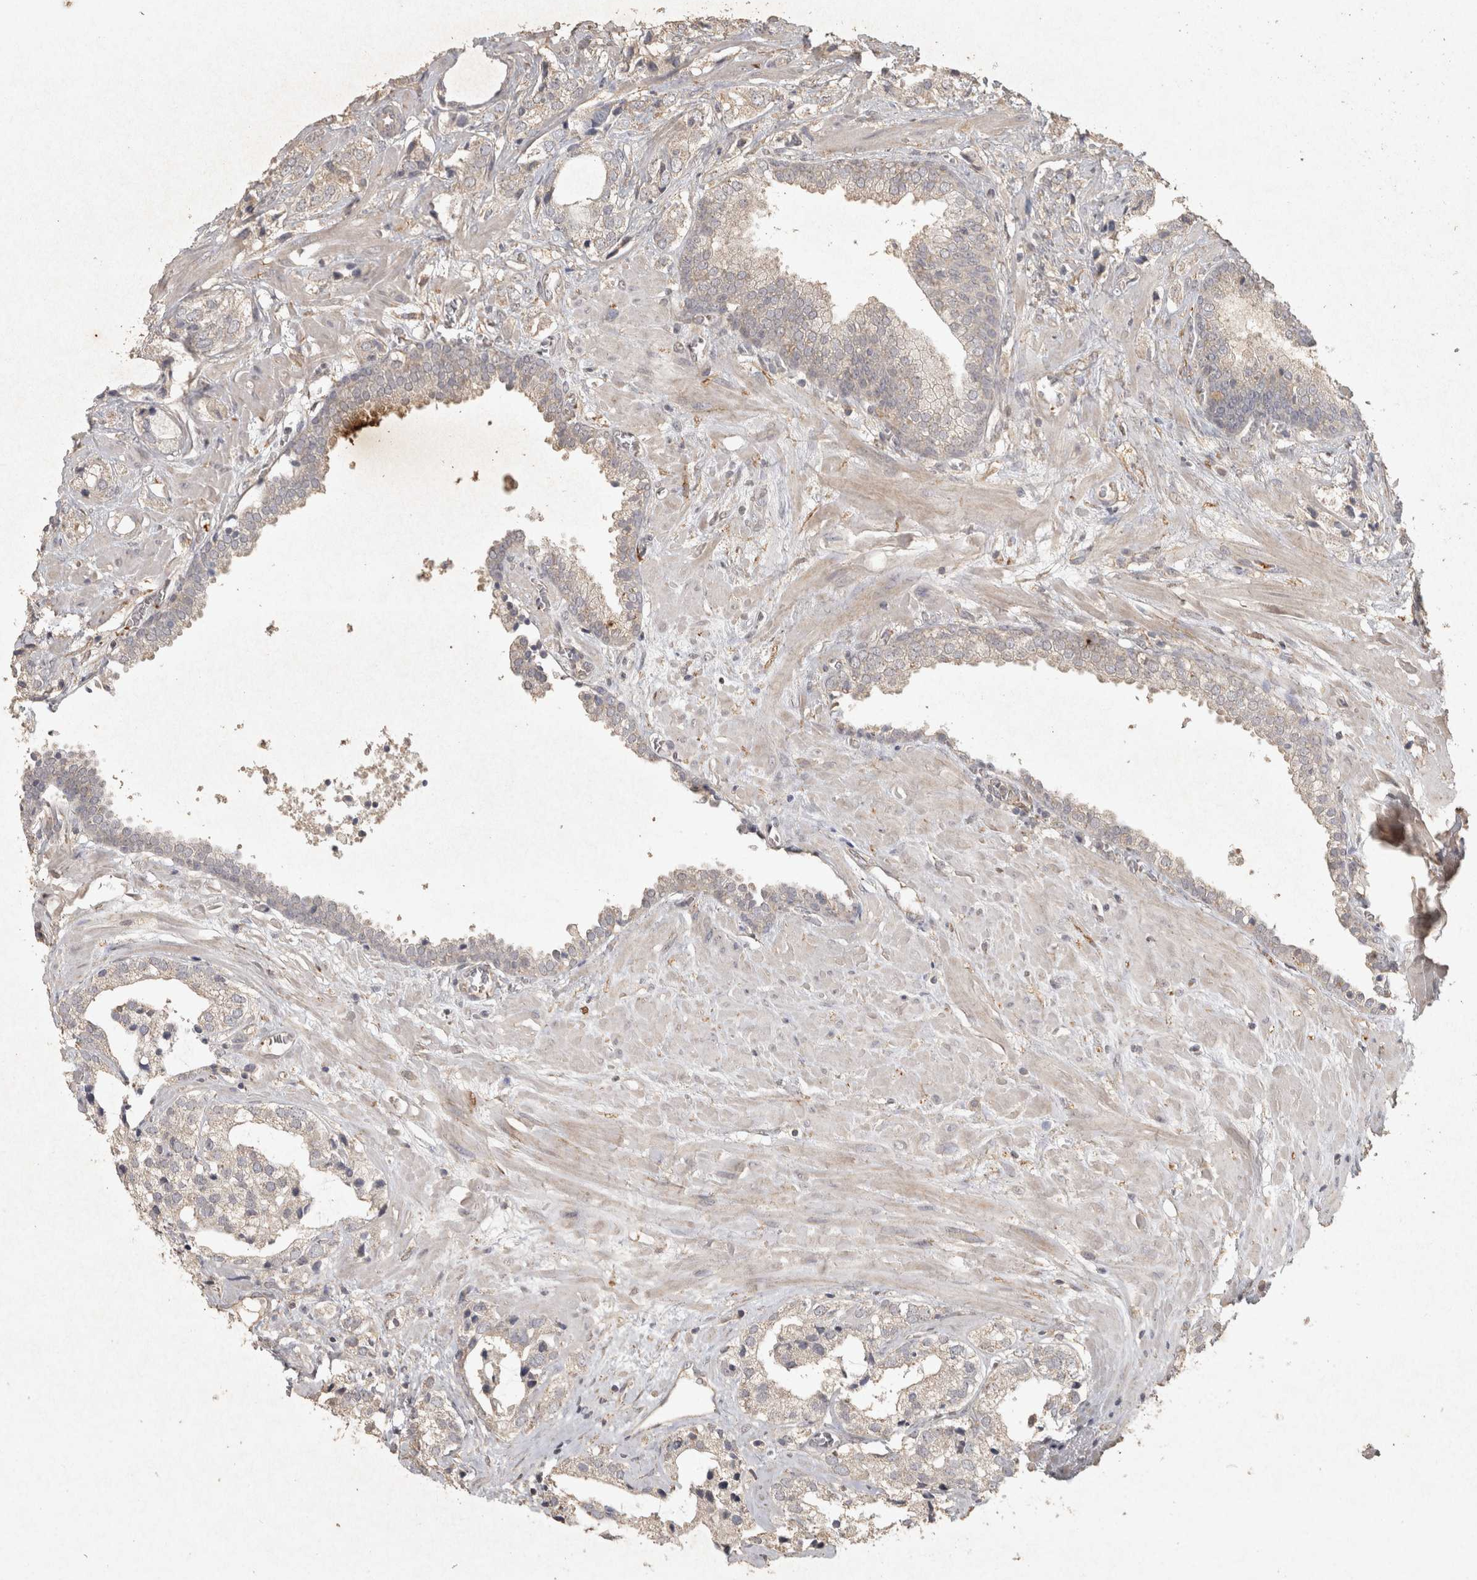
{"staining": {"intensity": "weak", "quantity": "<25%", "location": "cytoplasmic/membranous"}, "tissue": "prostate cancer", "cell_type": "Tumor cells", "image_type": "cancer", "snomed": [{"axis": "morphology", "description": "Adenocarcinoma, High grade"}, {"axis": "topography", "description": "Prostate"}], "caption": "The photomicrograph shows no significant staining in tumor cells of prostate cancer.", "gene": "OSTN", "patient": {"sex": "male", "age": 66}}